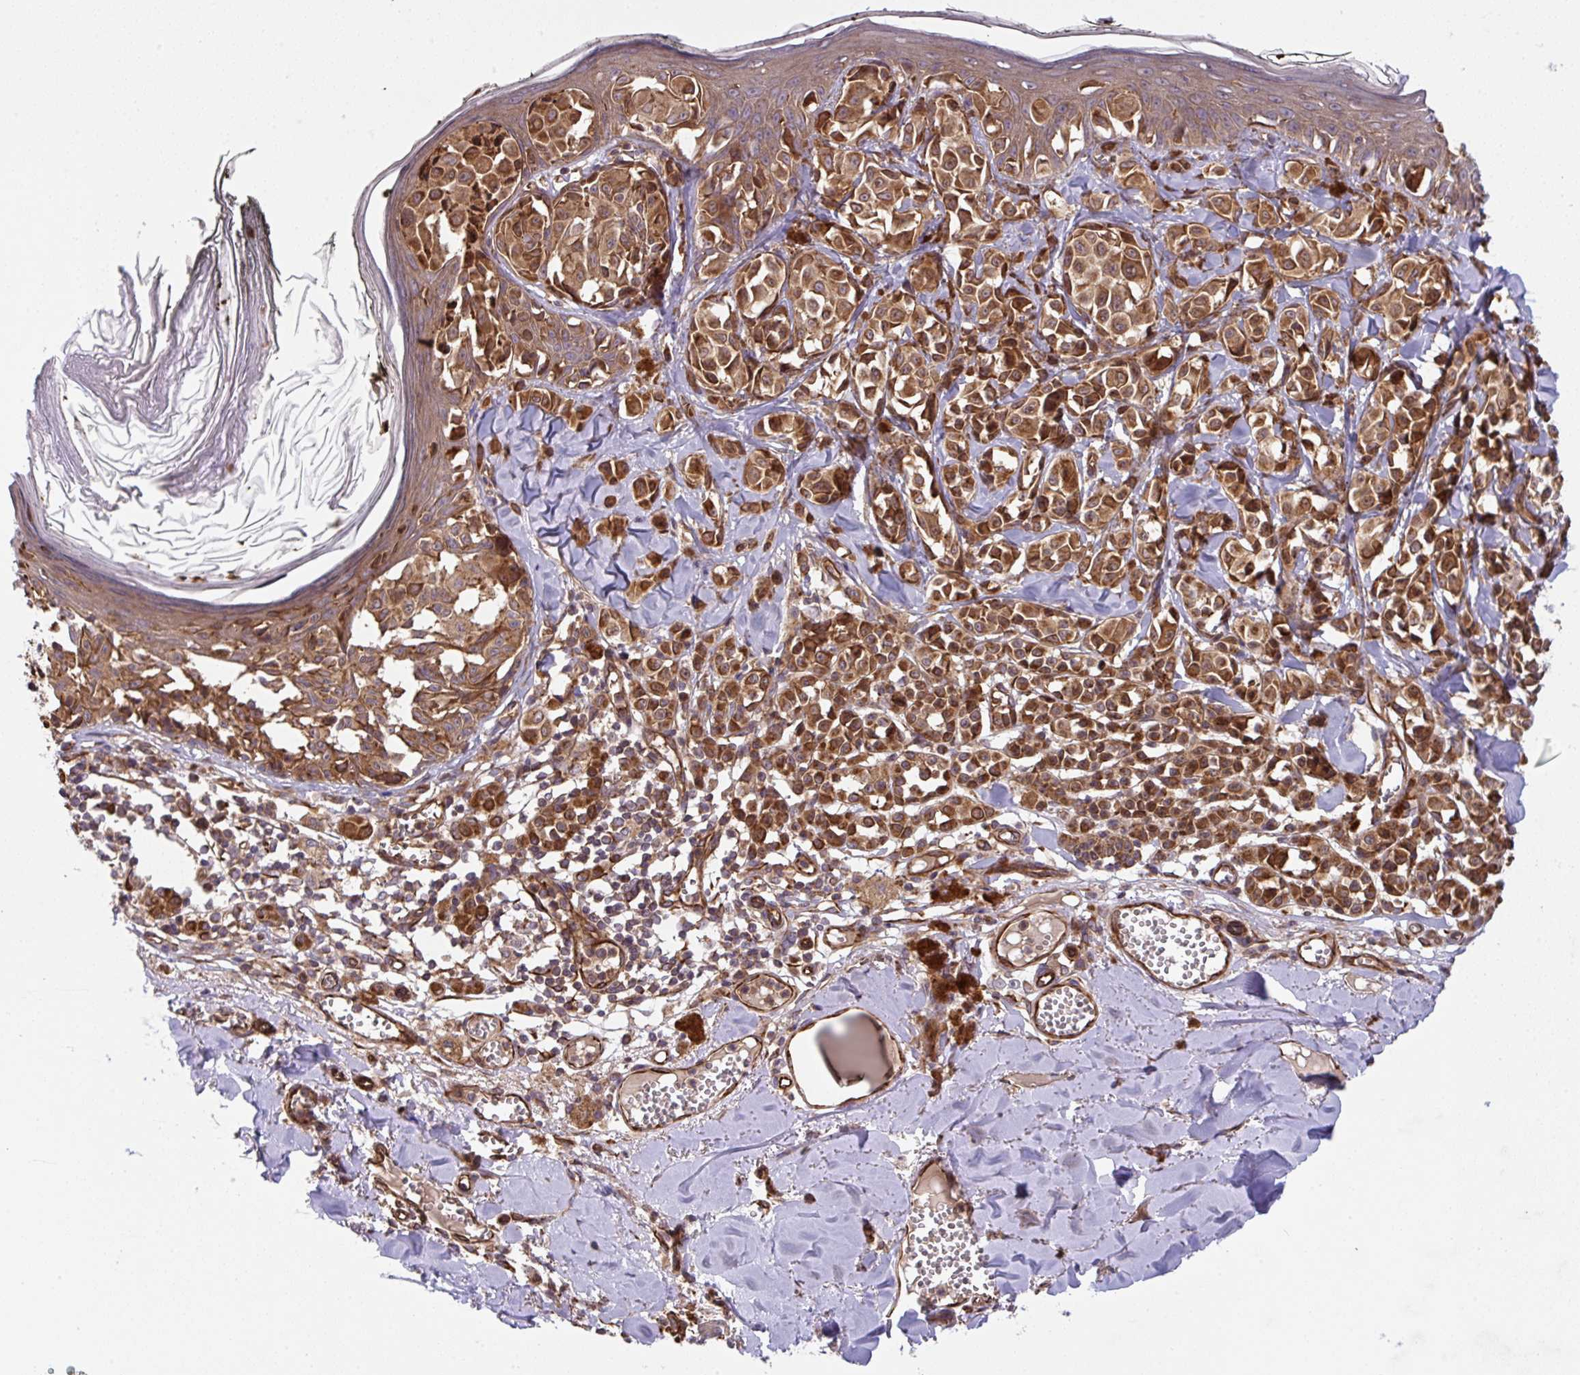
{"staining": {"intensity": "moderate", "quantity": ">75%", "location": "cytoplasmic/membranous"}, "tissue": "melanoma", "cell_type": "Tumor cells", "image_type": "cancer", "snomed": [{"axis": "morphology", "description": "Malignant melanoma, NOS"}, {"axis": "topography", "description": "Skin"}], "caption": "Melanoma tissue shows moderate cytoplasmic/membranous positivity in approximately >75% of tumor cells", "gene": "APOBEC3D", "patient": {"sex": "female", "age": 43}}